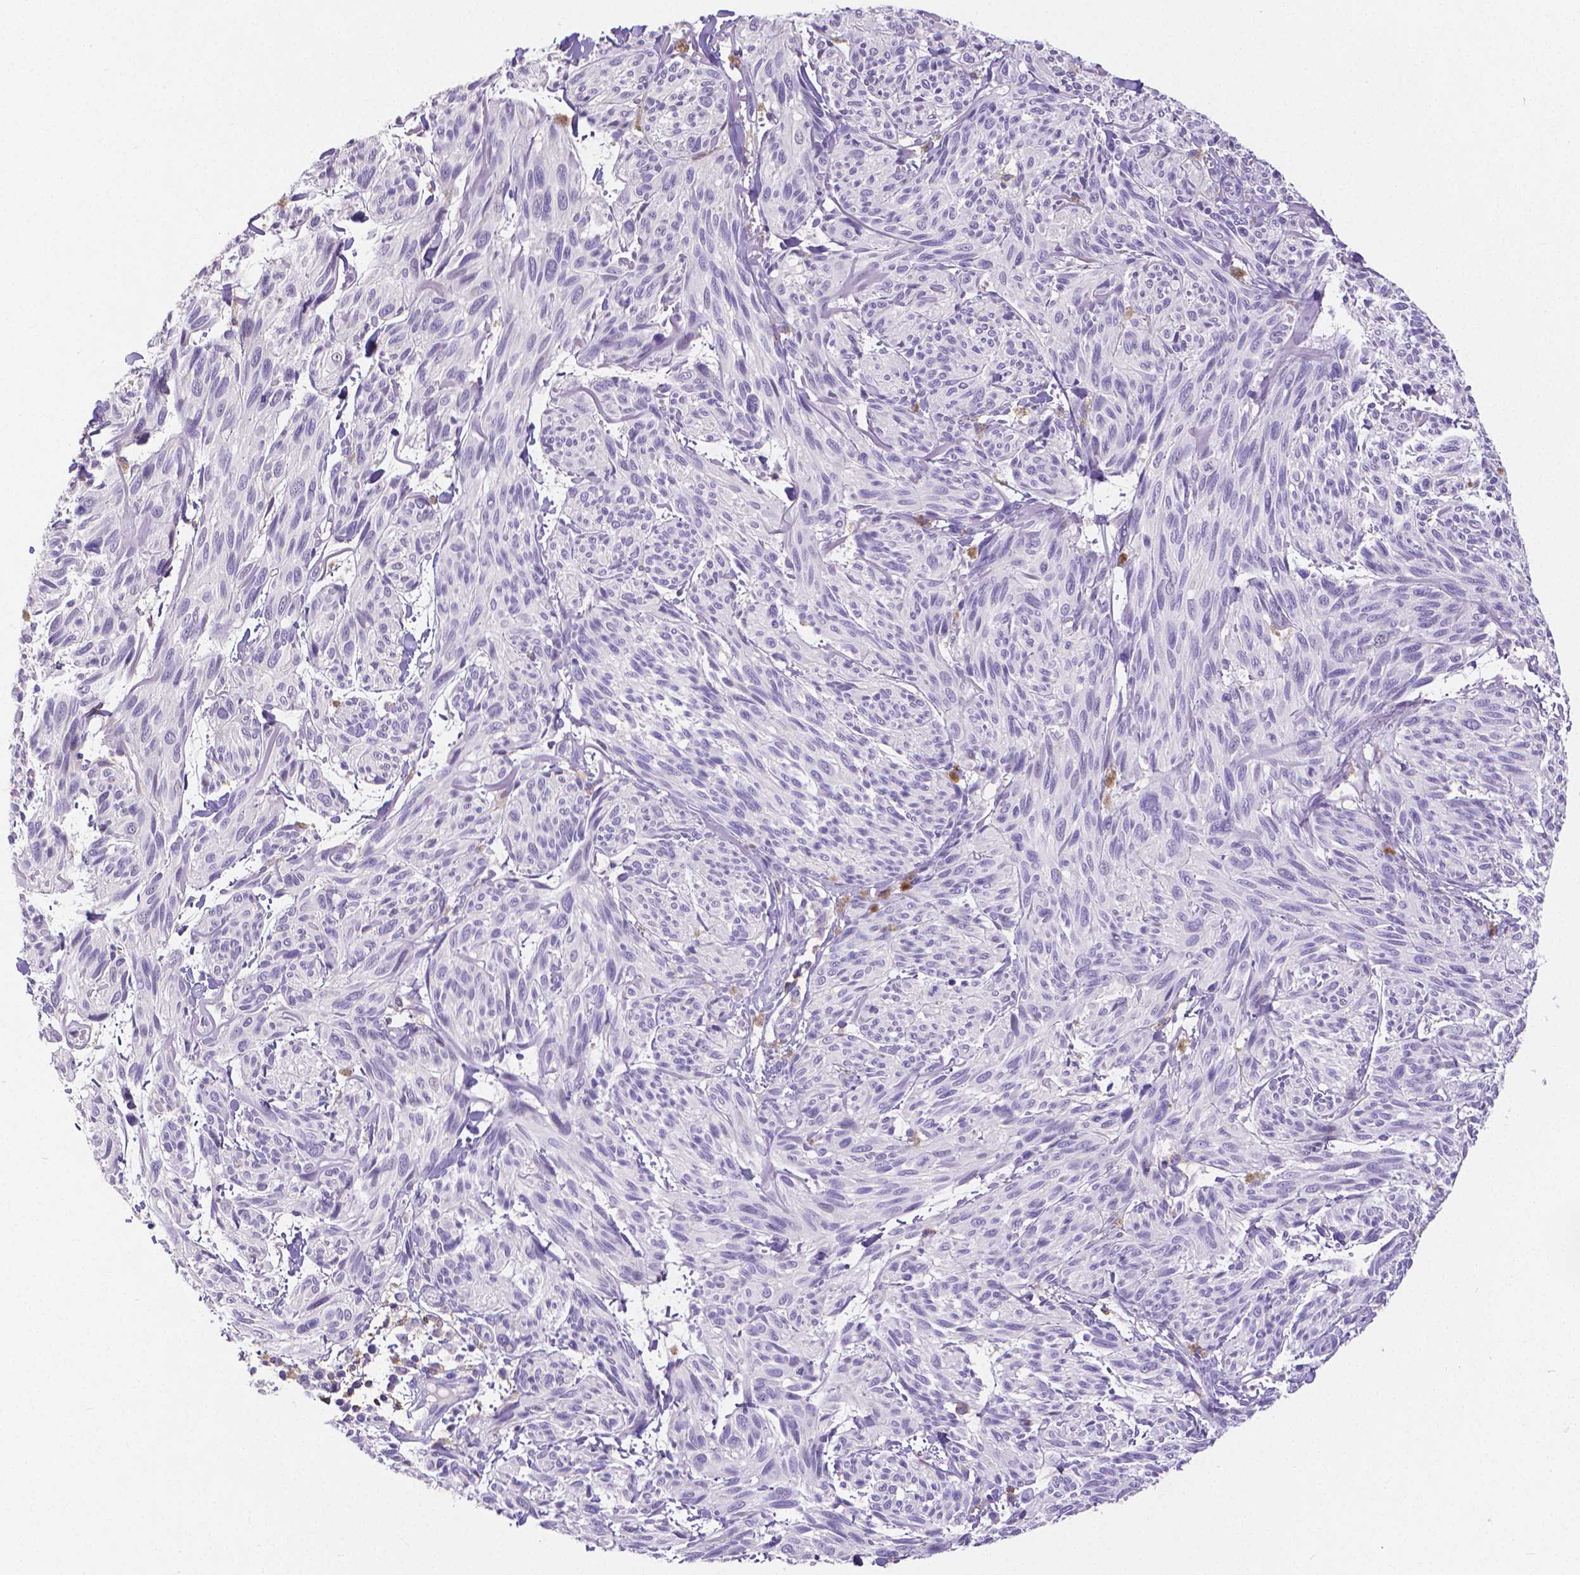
{"staining": {"intensity": "negative", "quantity": "none", "location": "none"}, "tissue": "melanoma", "cell_type": "Tumor cells", "image_type": "cancer", "snomed": [{"axis": "morphology", "description": "Malignant melanoma, NOS"}, {"axis": "topography", "description": "Skin"}], "caption": "Tumor cells are negative for protein expression in human malignant melanoma.", "gene": "CD4", "patient": {"sex": "male", "age": 79}}